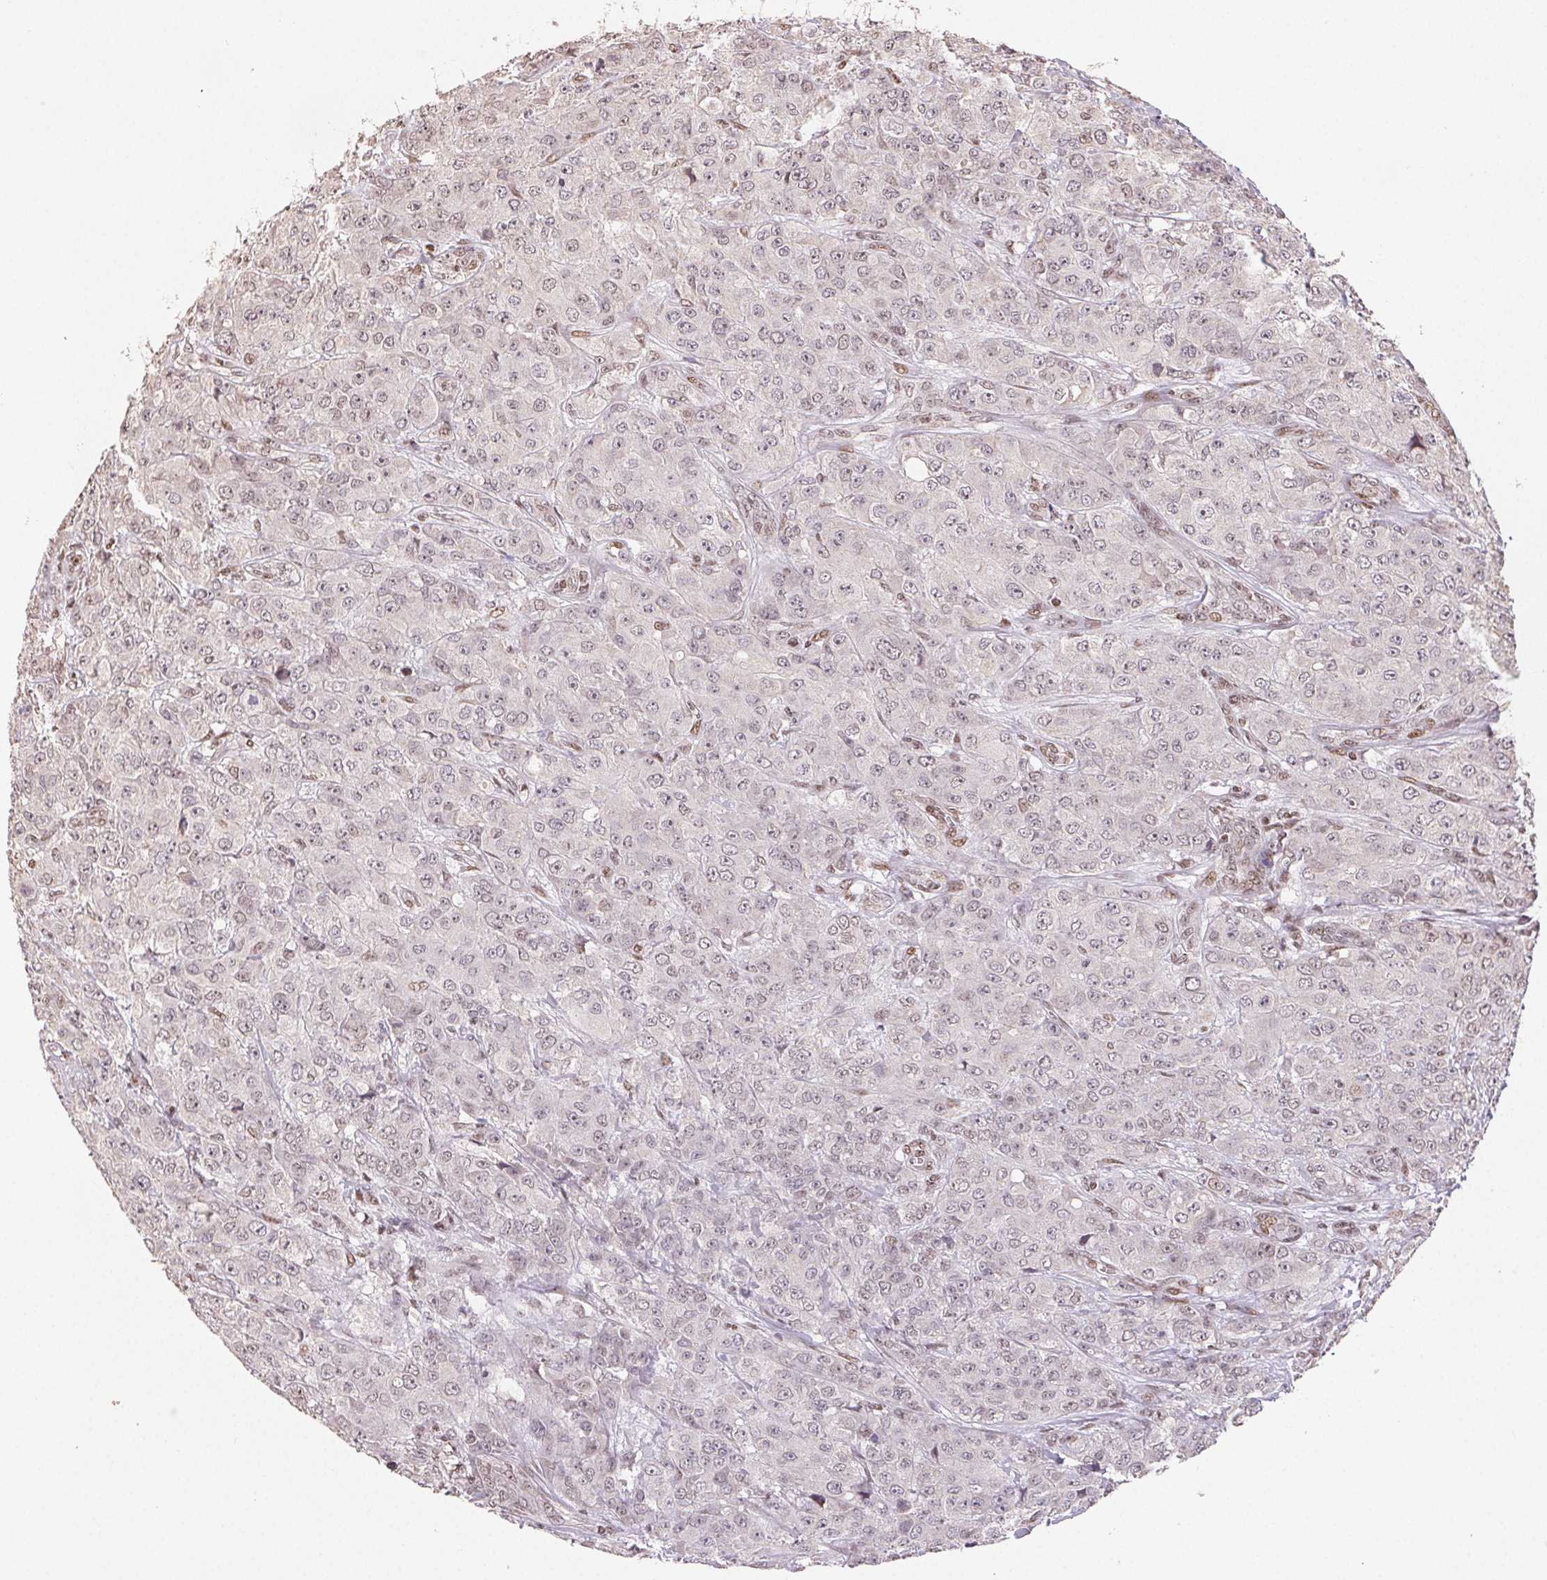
{"staining": {"intensity": "weak", "quantity": "<25%", "location": "nuclear"}, "tissue": "breast cancer", "cell_type": "Tumor cells", "image_type": "cancer", "snomed": [{"axis": "morphology", "description": "Normal tissue, NOS"}, {"axis": "morphology", "description": "Duct carcinoma"}, {"axis": "topography", "description": "Breast"}], "caption": "This image is of breast intraductal carcinoma stained with IHC to label a protein in brown with the nuclei are counter-stained blue. There is no expression in tumor cells. (Immunohistochemistry, brightfield microscopy, high magnification).", "gene": "MAPKAPK2", "patient": {"sex": "female", "age": 43}}